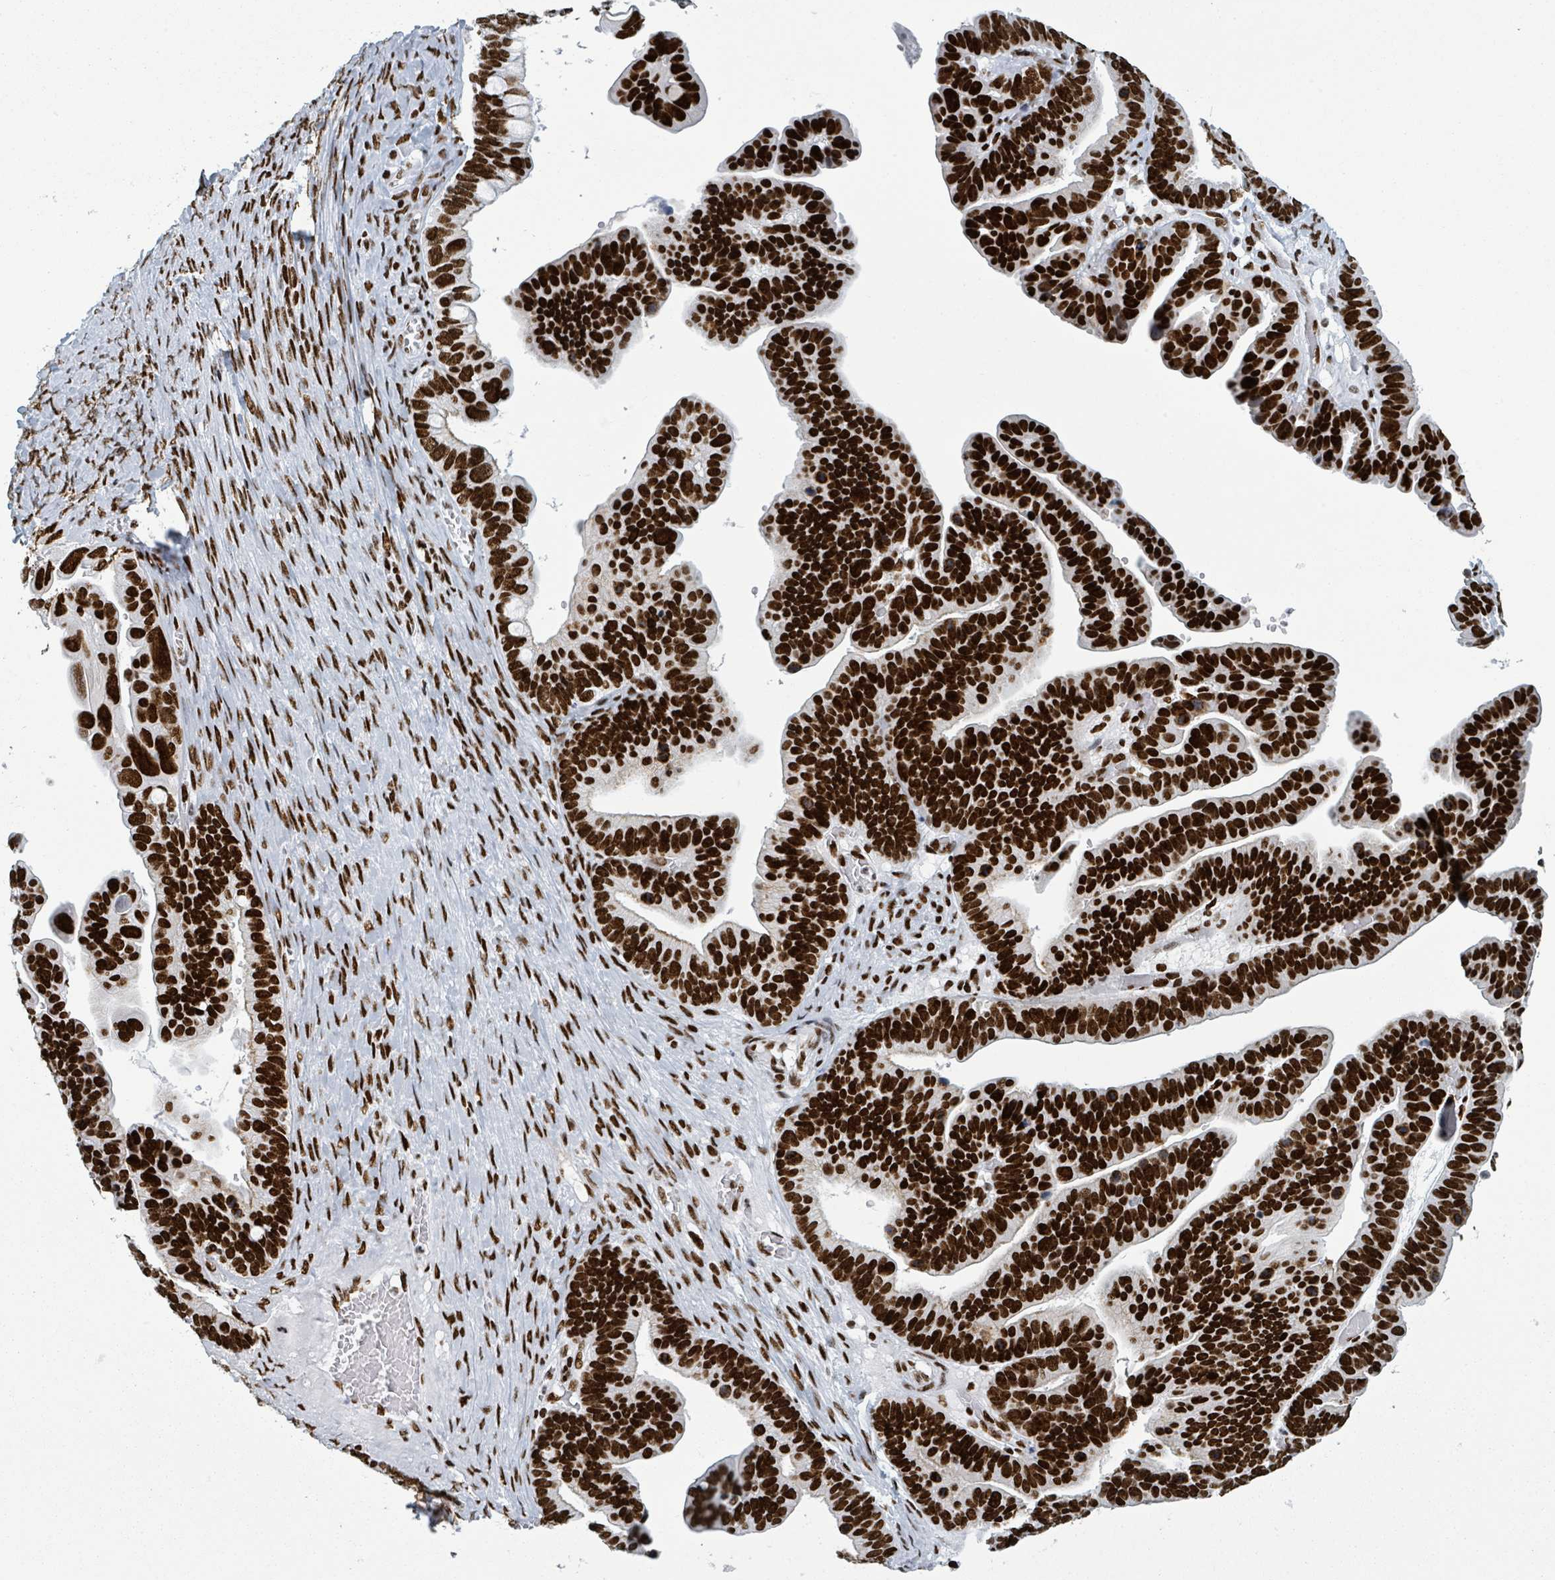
{"staining": {"intensity": "strong", "quantity": ">75%", "location": "nuclear"}, "tissue": "ovarian cancer", "cell_type": "Tumor cells", "image_type": "cancer", "snomed": [{"axis": "morphology", "description": "Cystadenocarcinoma, serous, NOS"}, {"axis": "topography", "description": "Ovary"}], "caption": "An image of human serous cystadenocarcinoma (ovarian) stained for a protein shows strong nuclear brown staining in tumor cells.", "gene": "DHX16", "patient": {"sex": "female", "age": 56}}